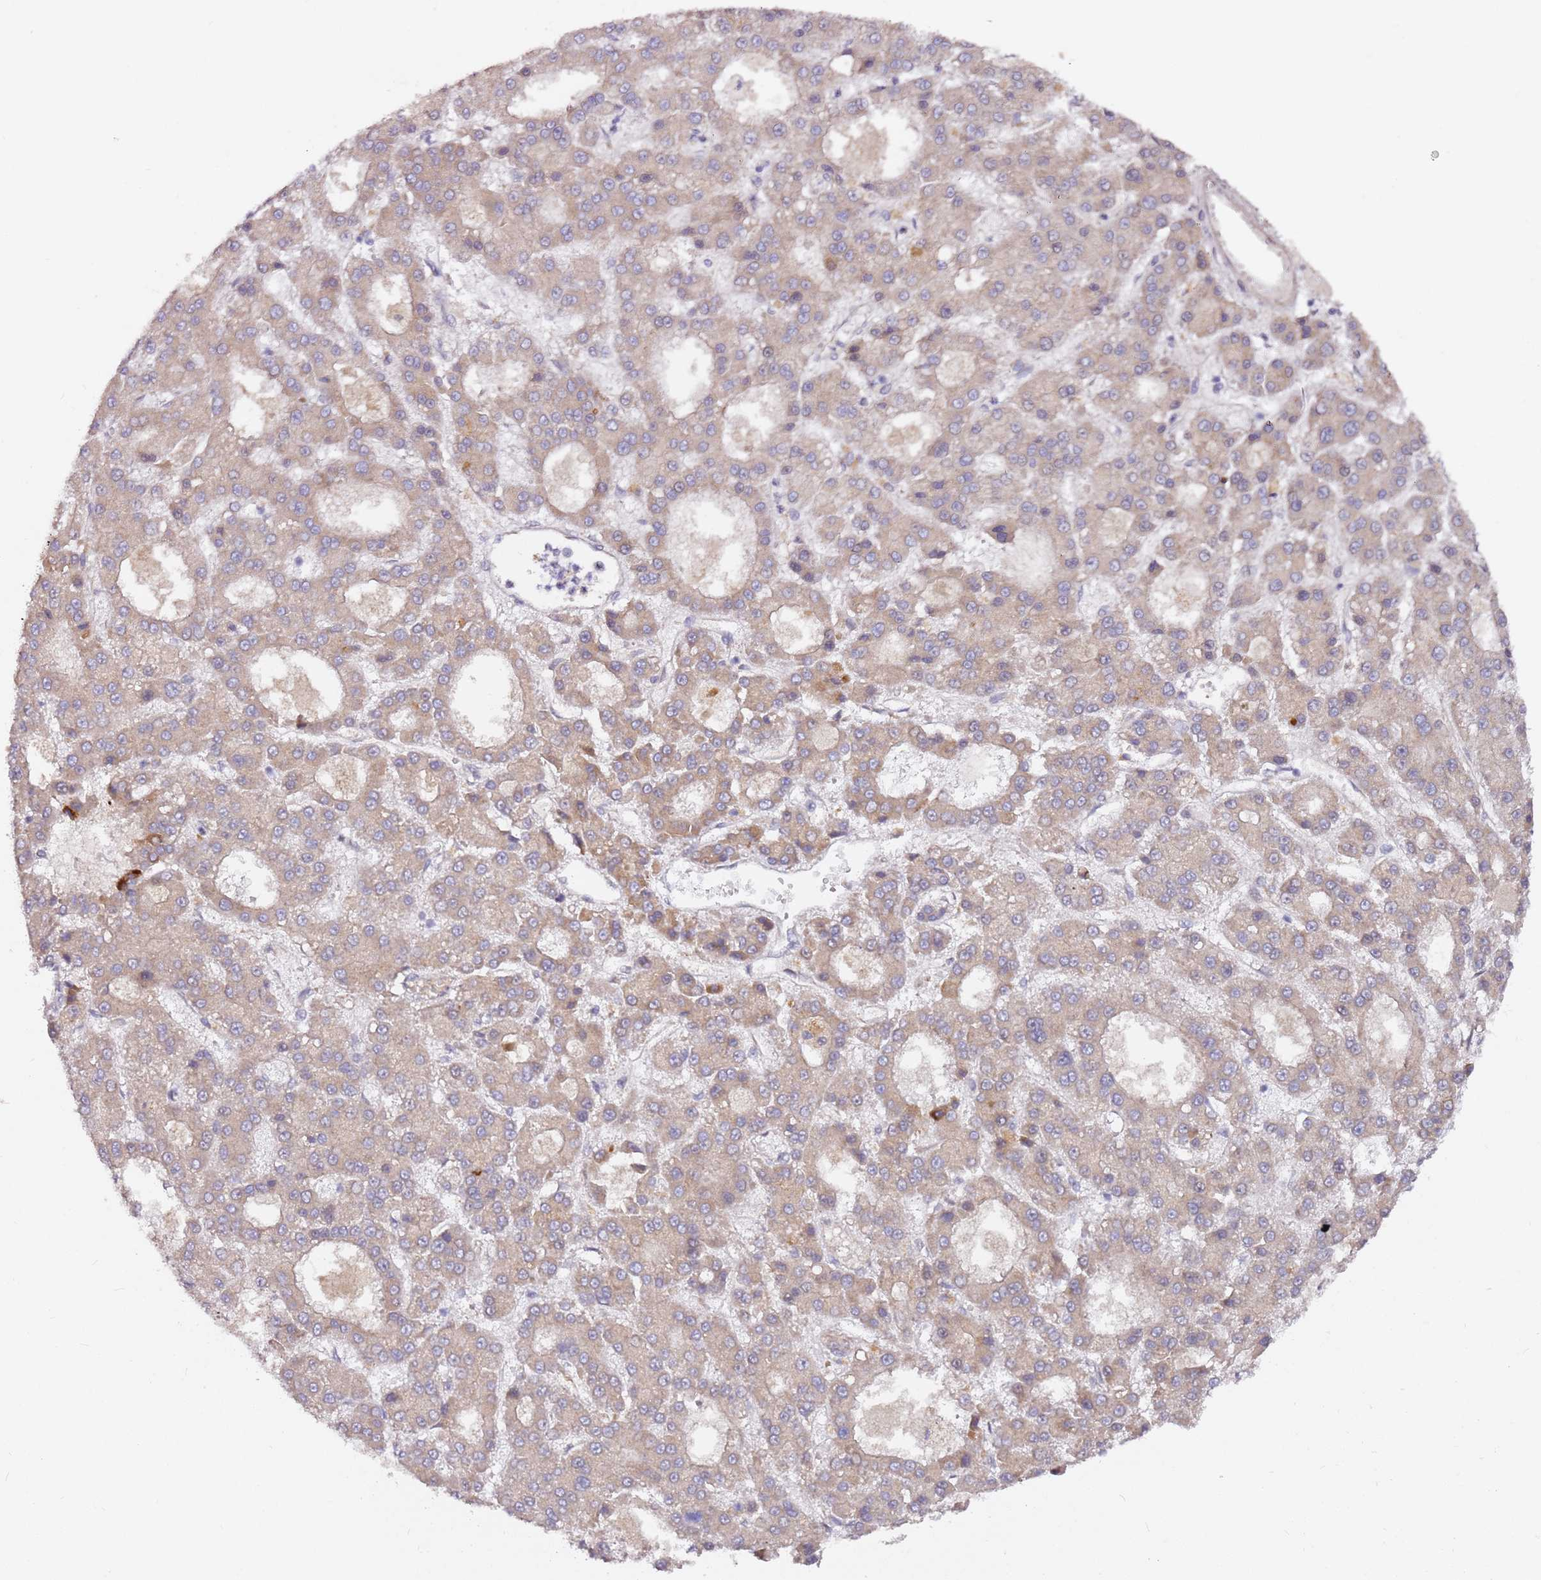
{"staining": {"intensity": "weak", "quantity": ">75%", "location": "cytoplasmic/membranous"}, "tissue": "liver cancer", "cell_type": "Tumor cells", "image_type": "cancer", "snomed": [{"axis": "morphology", "description": "Carcinoma, Hepatocellular, NOS"}, {"axis": "topography", "description": "Liver"}], "caption": "Liver cancer stained with a protein marker displays weak staining in tumor cells.", "gene": "ALG11", "patient": {"sex": "male", "age": 70}}